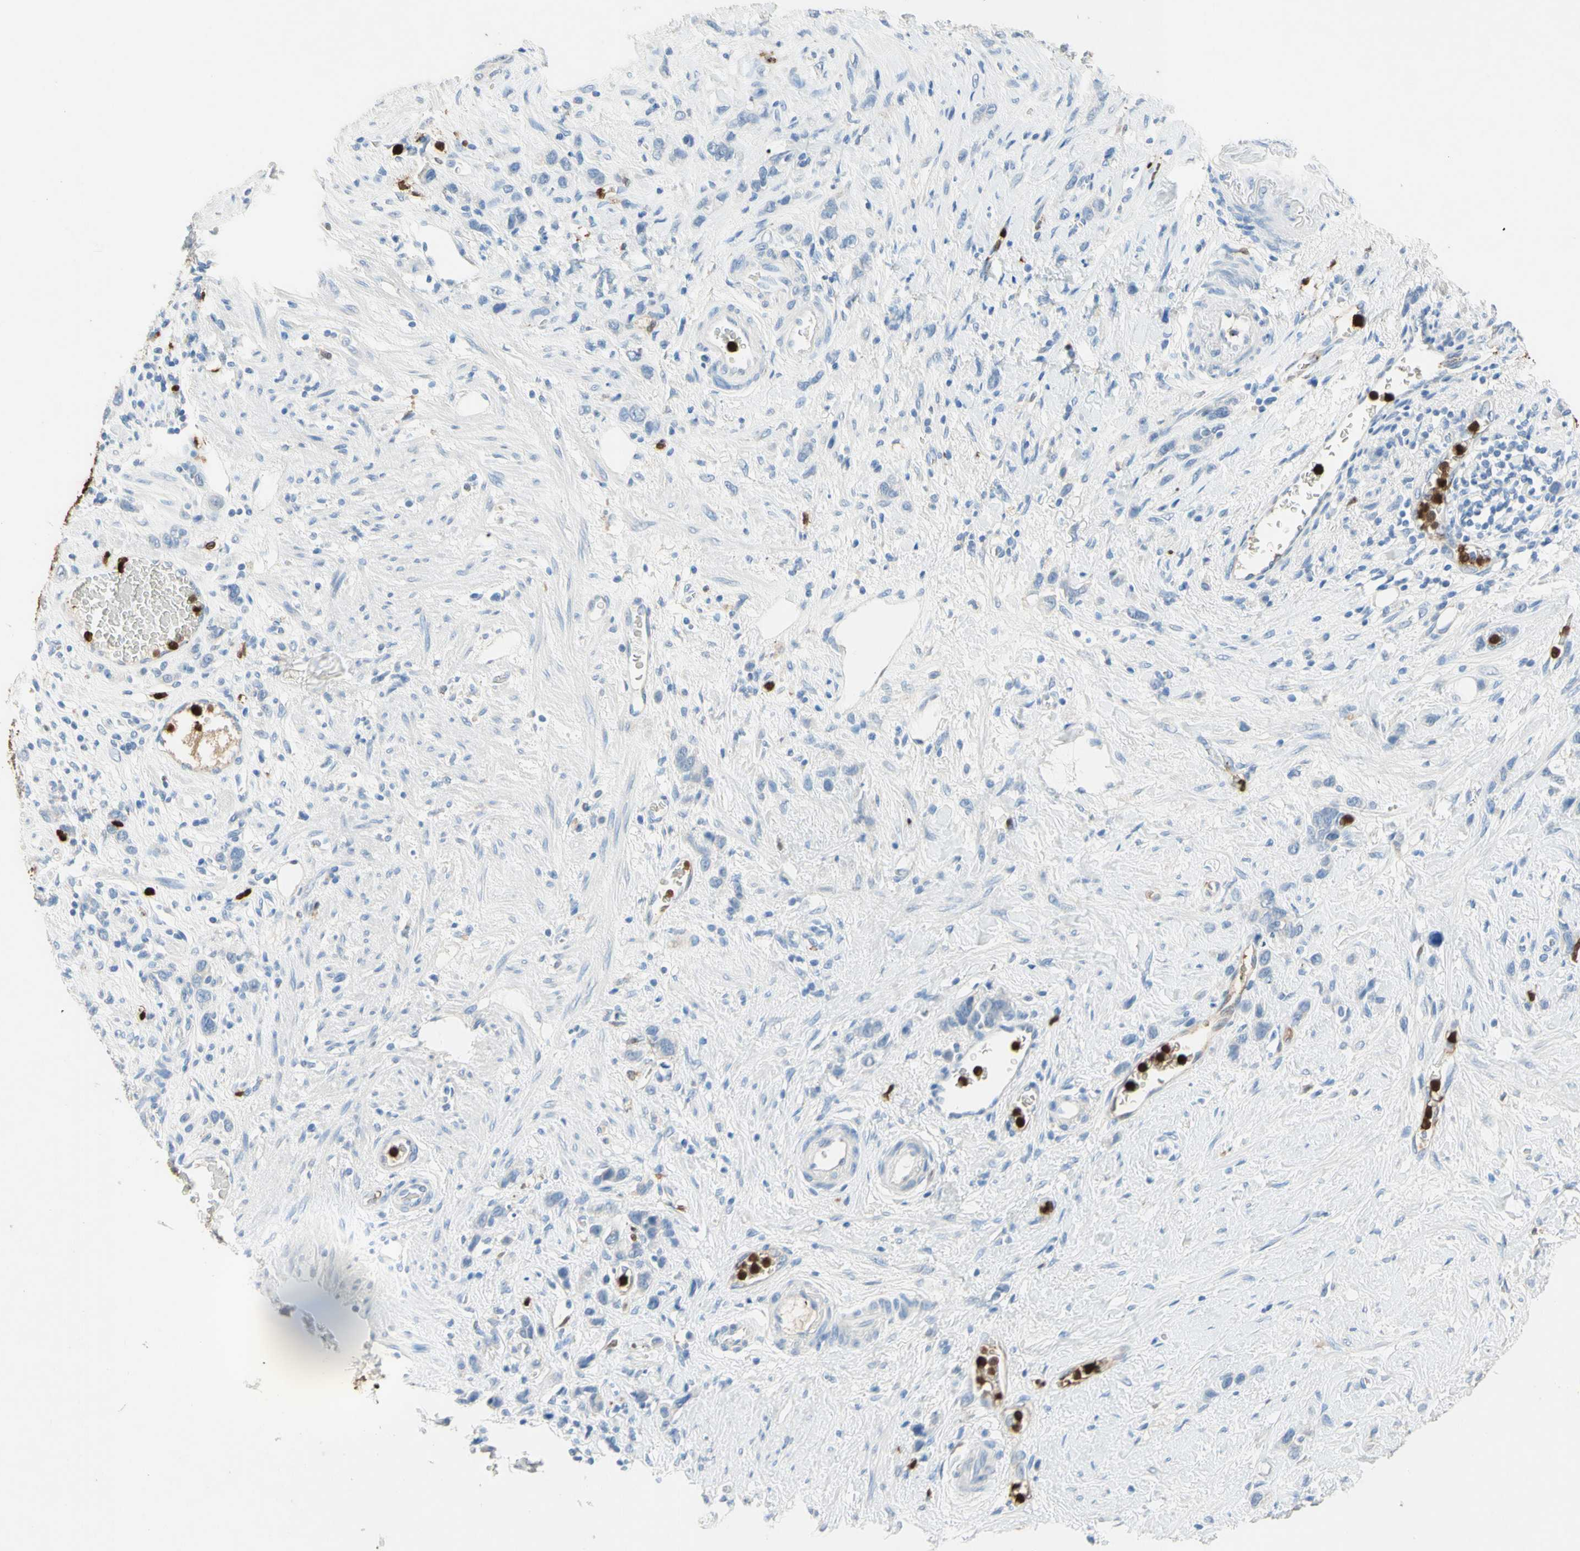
{"staining": {"intensity": "negative", "quantity": "none", "location": "none"}, "tissue": "stomach cancer", "cell_type": "Tumor cells", "image_type": "cancer", "snomed": [{"axis": "morphology", "description": "Adenocarcinoma, NOS"}, {"axis": "morphology", "description": "Adenocarcinoma, High grade"}, {"axis": "topography", "description": "Stomach, upper"}, {"axis": "topography", "description": "Stomach, lower"}], "caption": "An image of human stomach cancer (adenocarcinoma) is negative for staining in tumor cells.", "gene": "NFKBIZ", "patient": {"sex": "female", "age": 65}}